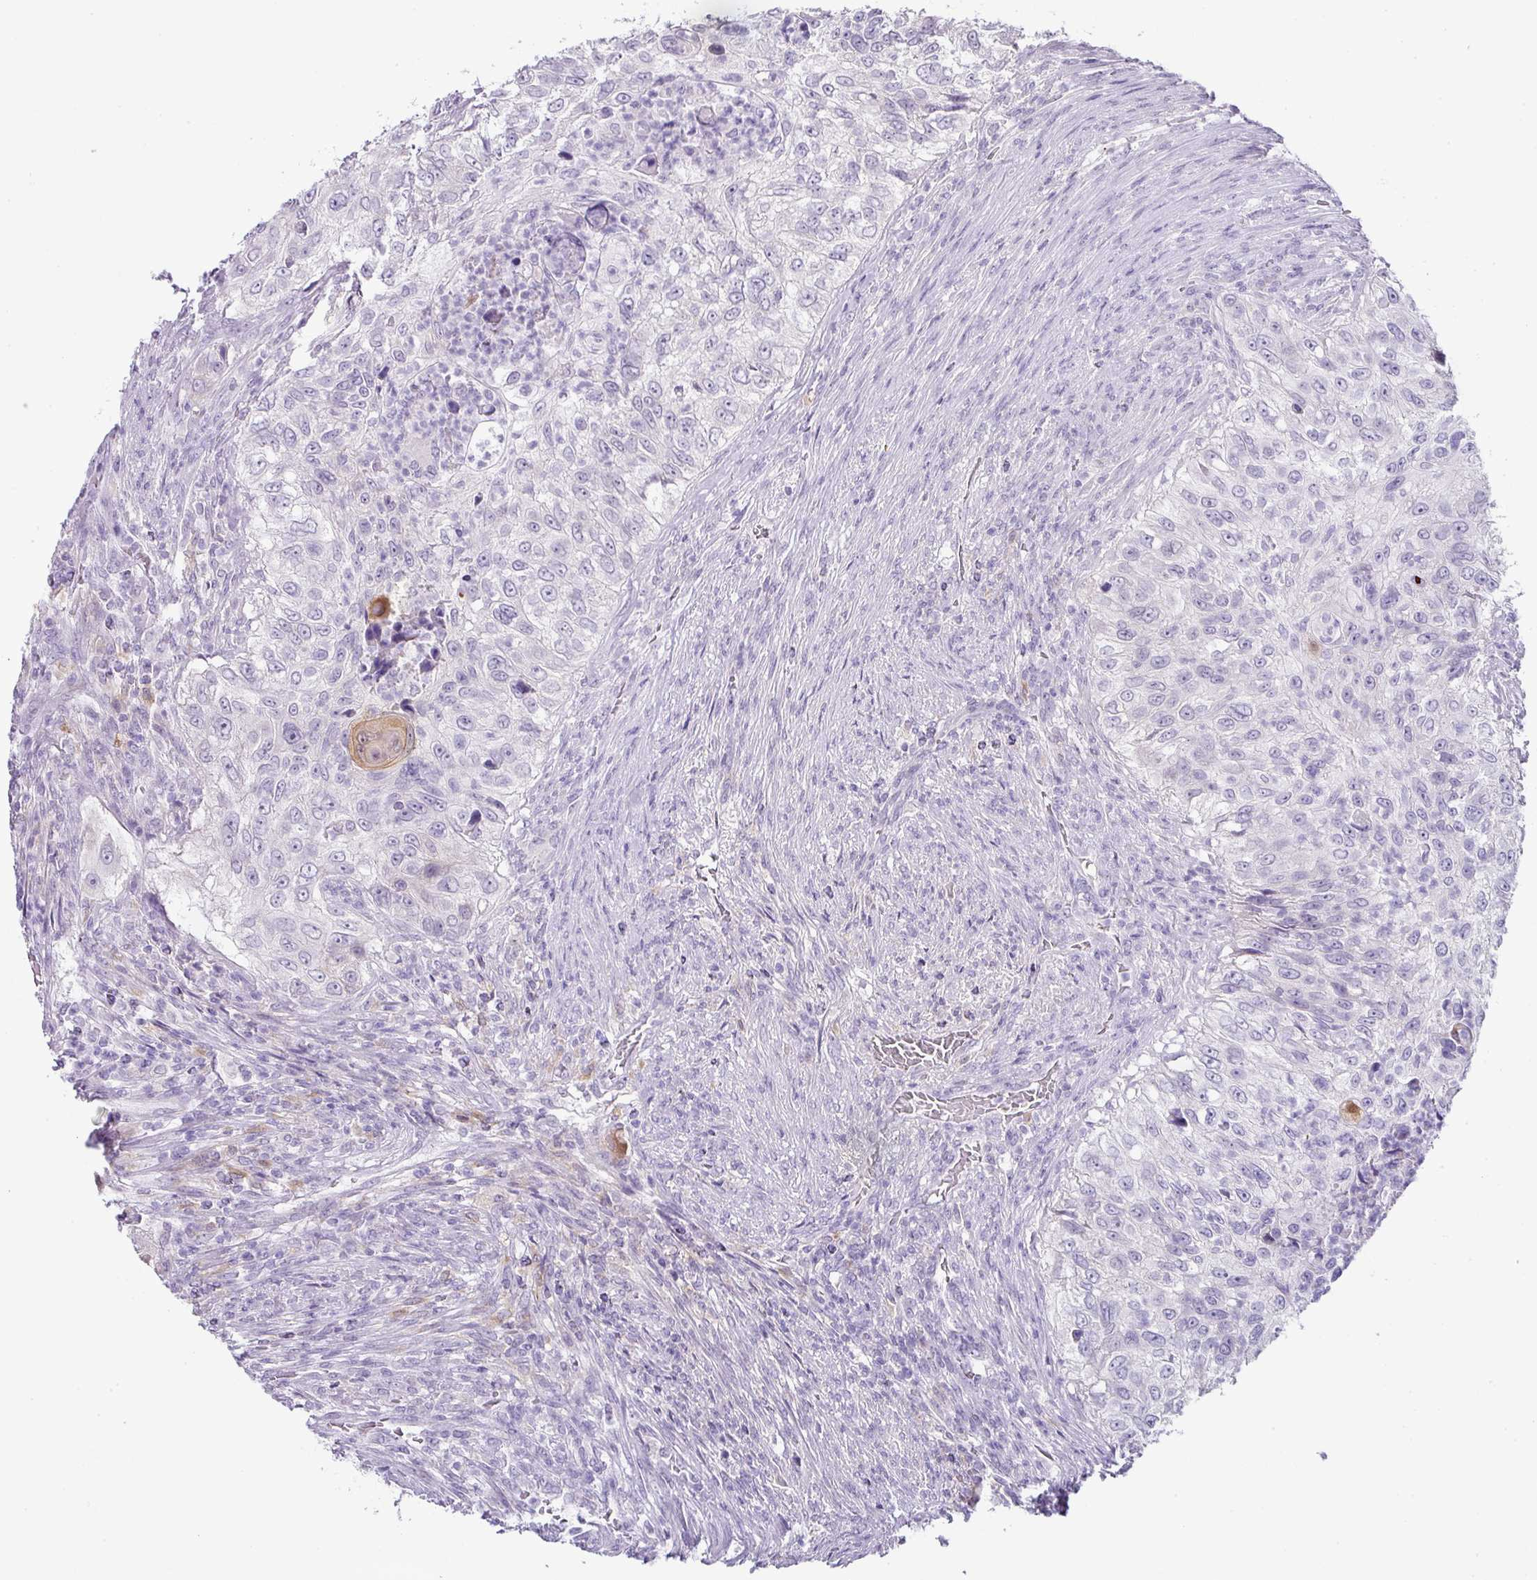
{"staining": {"intensity": "negative", "quantity": "none", "location": "none"}, "tissue": "urothelial cancer", "cell_type": "Tumor cells", "image_type": "cancer", "snomed": [{"axis": "morphology", "description": "Urothelial carcinoma, High grade"}, {"axis": "topography", "description": "Urinary bladder"}], "caption": "Immunohistochemistry (IHC) micrograph of urothelial cancer stained for a protein (brown), which displays no positivity in tumor cells. The staining is performed using DAB brown chromogen with nuclei counter-stained in using hematoxylin.", "gene": "FGF17", "patient": {"sex": "female", "age": 60}}